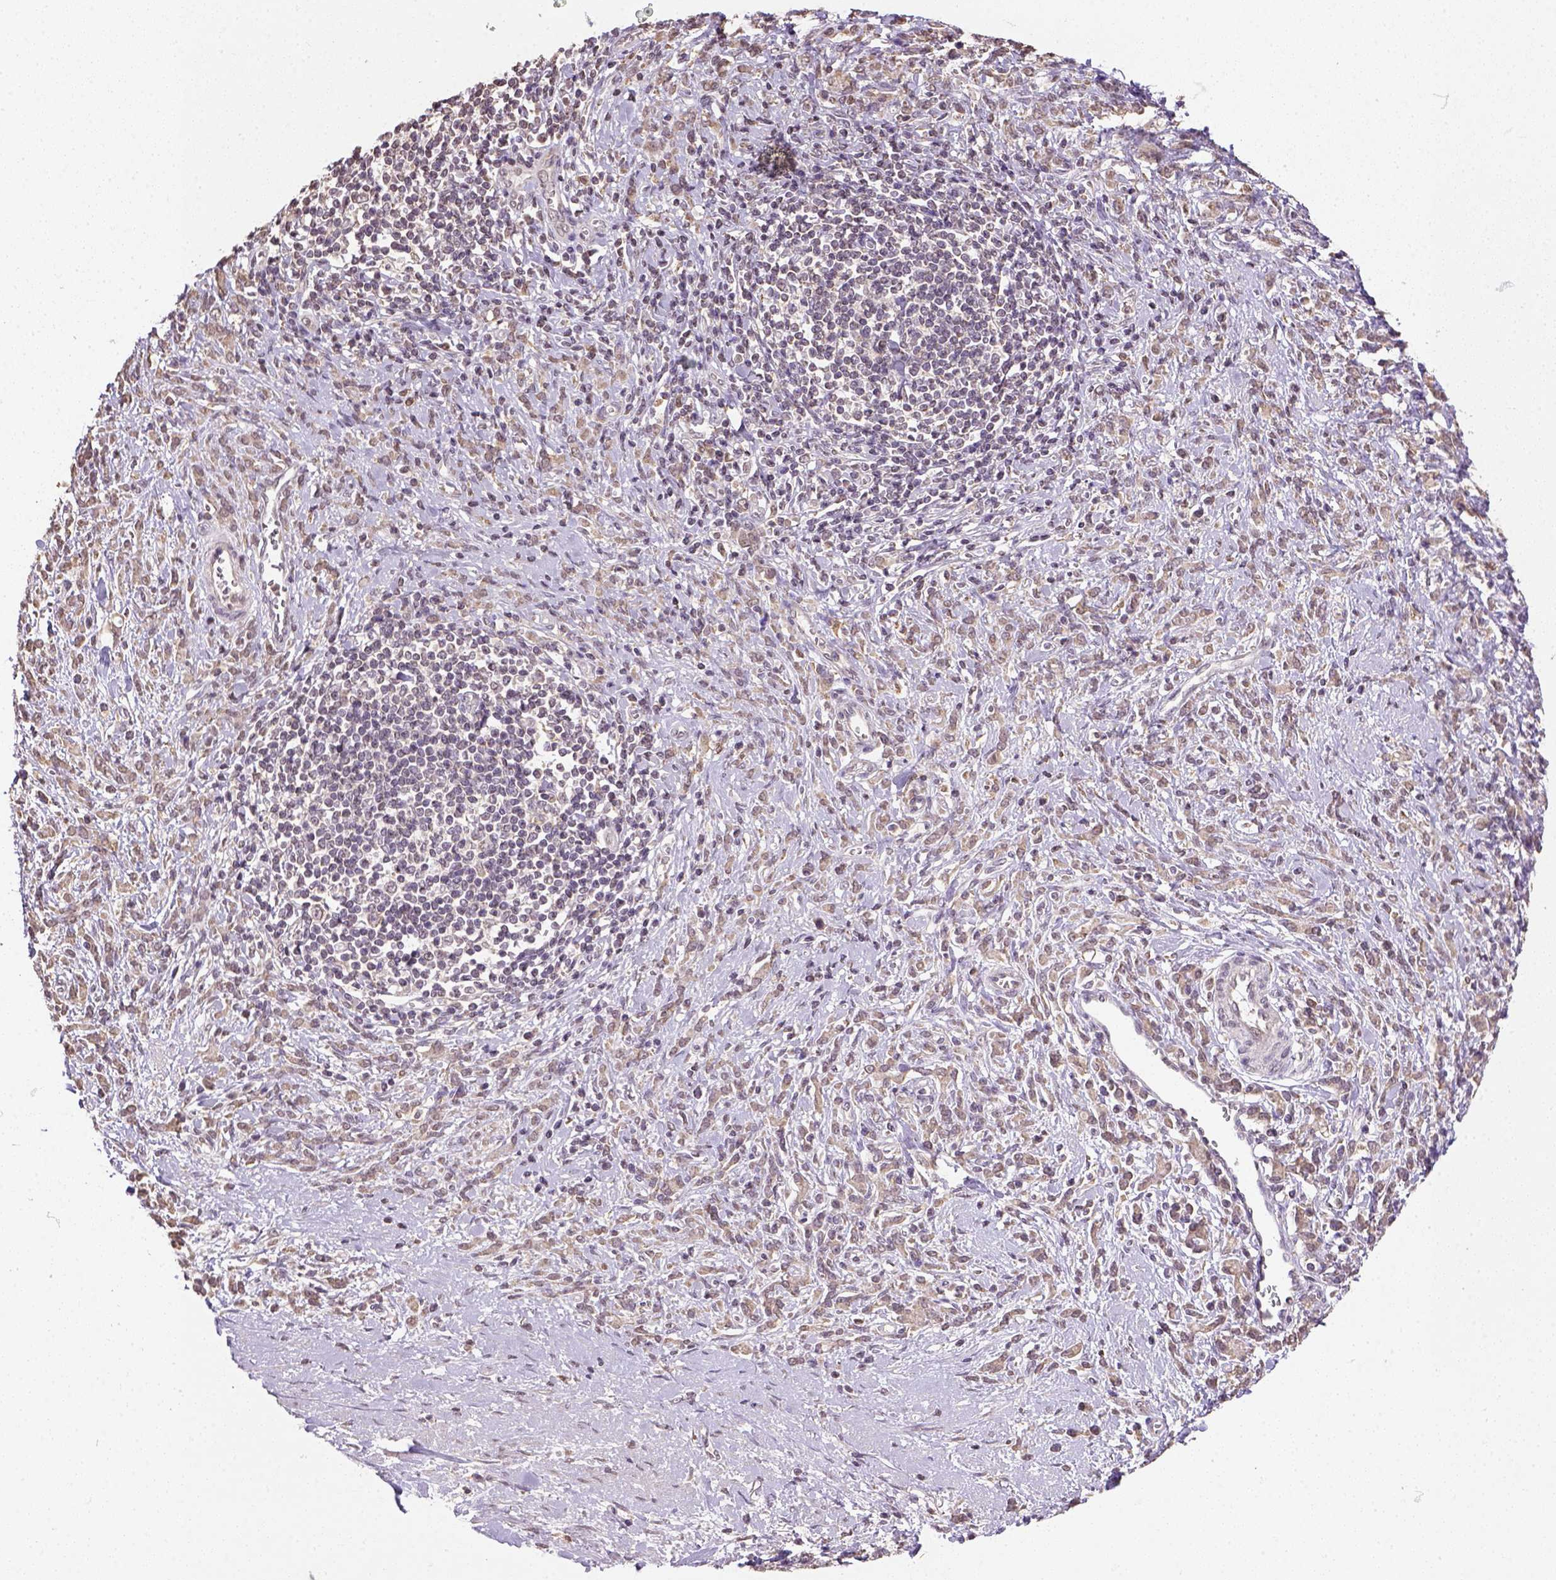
{"staining": {"intensity": "moderate", "quantity": ">75%", "location": "cytoplasmic/membranous"}, "tissue": "stomach cancer", "cell_type": "Tumor cells", "image_type": "cancer", "snomed": [{"axis": "morphology", "description": "Adenocarcinoma, NOS"}, {"axis": "topography", "description": "Stomach"}], "caption": "This is a histology image of immunohistochemistry (IHC) staining of stomach cancer, which shows moderate positivity in the cytoplasmic/membranous of tumor cells.", "gene": "NUDT10", "patient": {"sex": "female", "age": 57}}